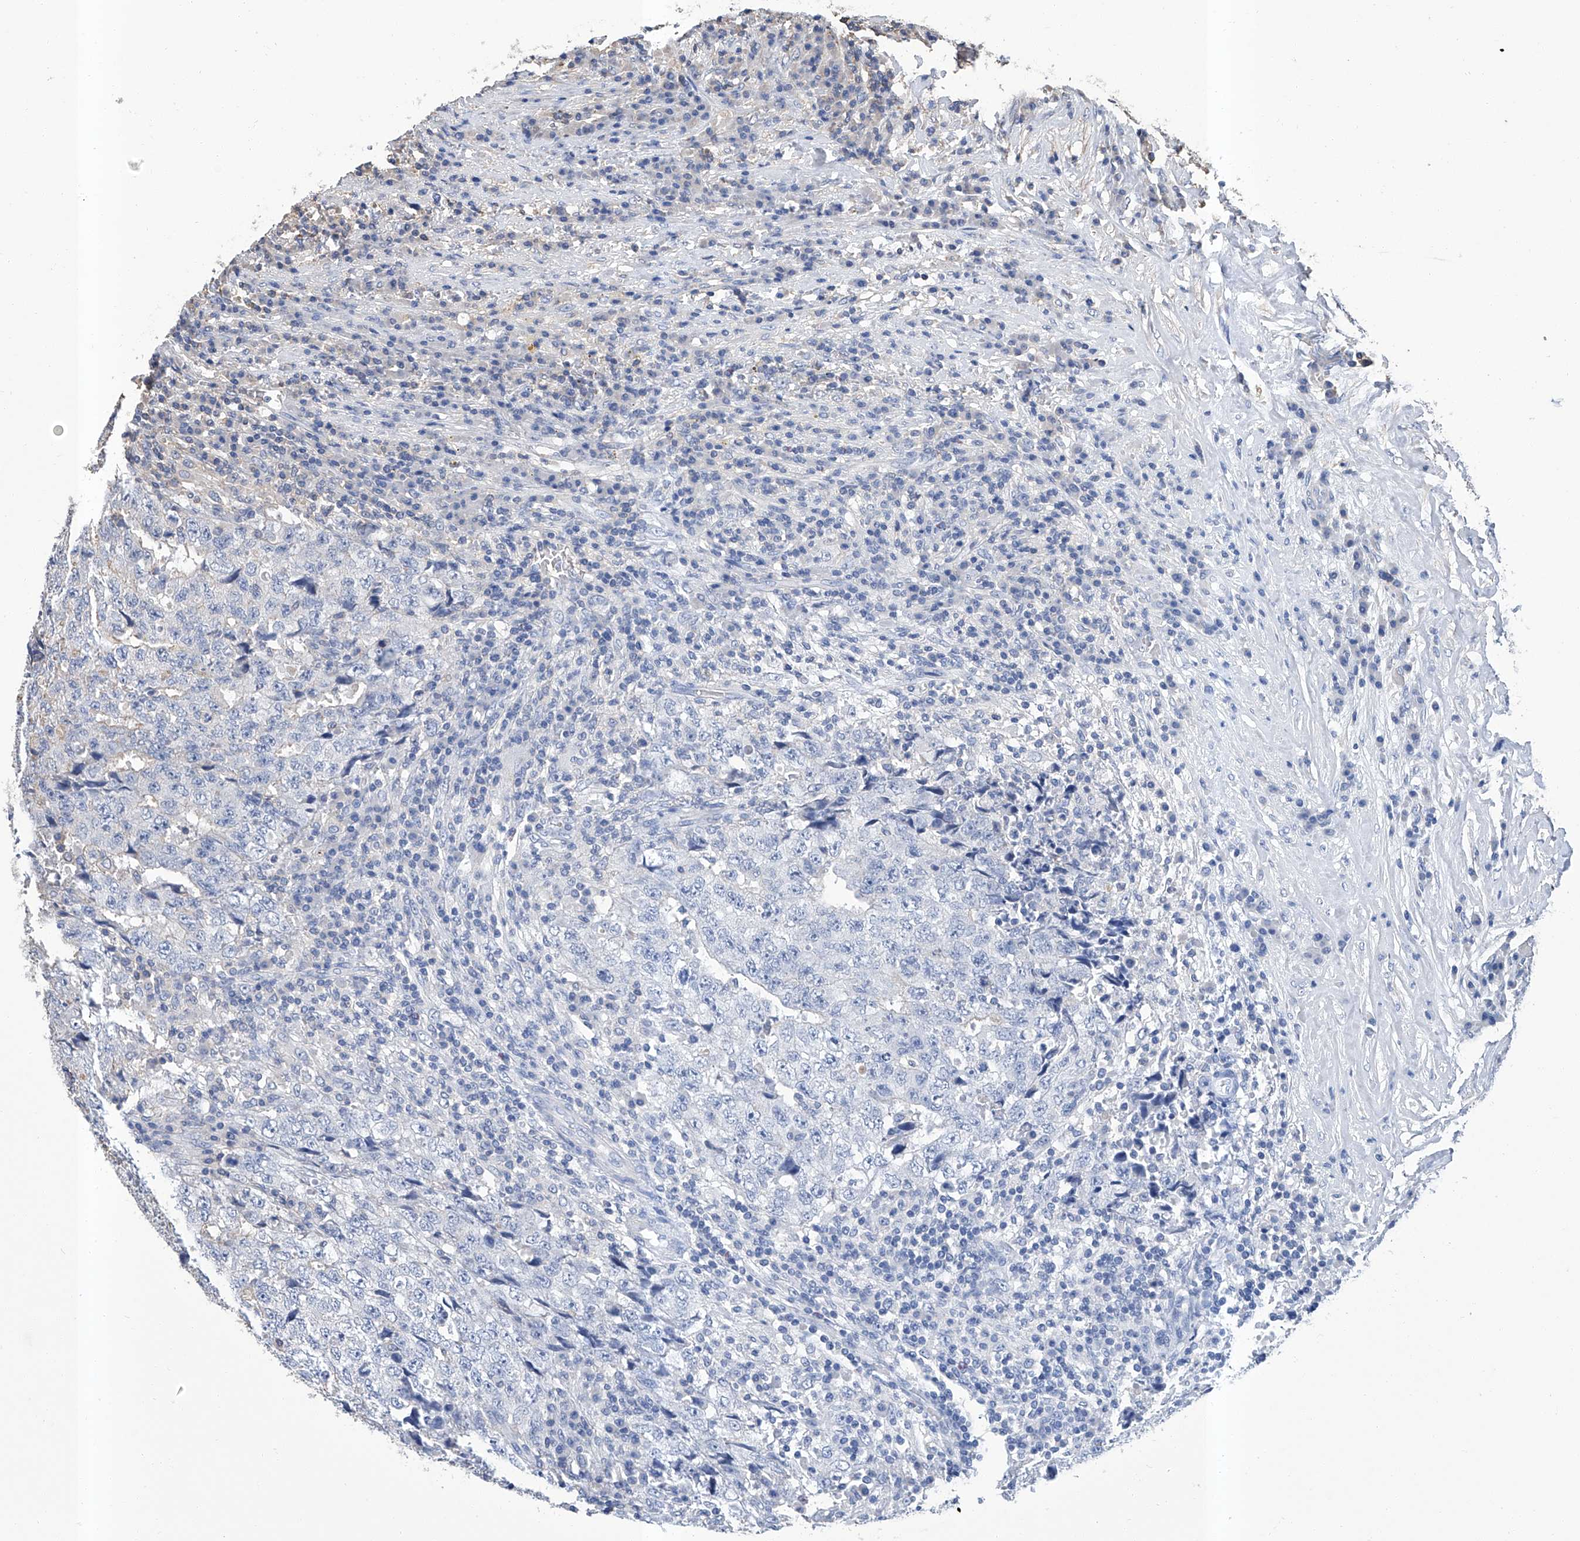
{"staining": {"intensity": "negative", "quantity": "none", "location": "none"}, "tissue": "testis cancer", "cell_type": "Tumor cells", "image_type": "cancer", "snomed": [{"axis": "morphology", "description": "Necrosis, NOS"}, {"axis": "morphology", "description": "Carcinoma, Embryonal, NOS"}, {"axis": "topography", "description": "Testis"}], "caption": "Testis cancer stained for a protein using IHC displays no staining tumor cells.", "gene": "GPT", "patient": {"sex": "male", "age": 19}}